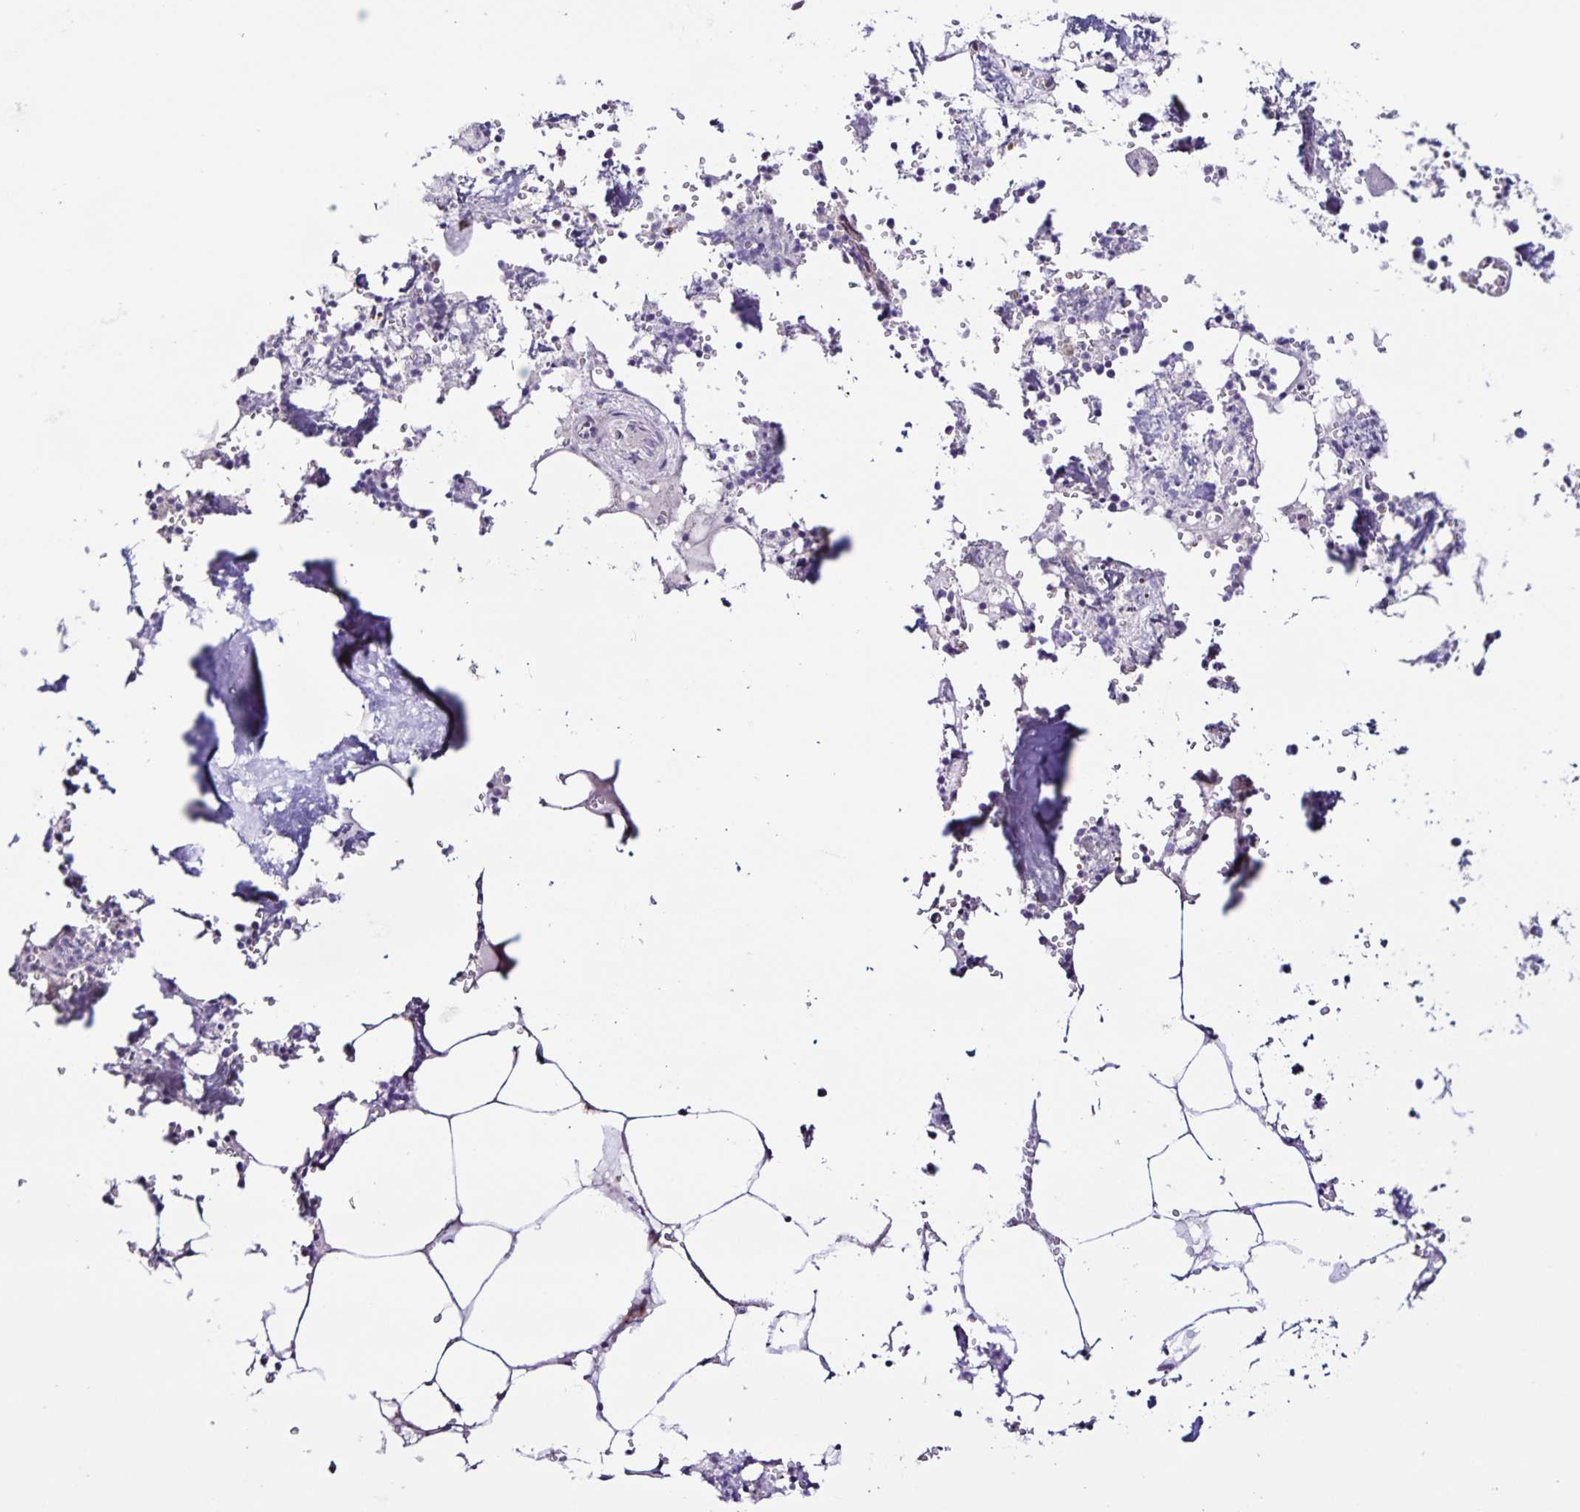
{"staining": {"intensity": "moderate", "quantity": "<25%", "location": "nuclear"}, "tissue": "bone marrow", "cell_type": "Hematopoietic cells", "image_type": "normal", "snomed": [{"axis": "morphology", "description": "Normal tissue, NOS"}, {"axis": "topography", "description": "Bone marrow"}], "caption": "This micrograph exhibits normal bone marrow stained with immunohistochemistry to label a protein in brown. The nuclear of hematopoietic cells show moderate positivity for the protein. Nuclei are counter-stained blue.", "gene": "RNFT2", "patient": {"sex": "male", "age": 54}}